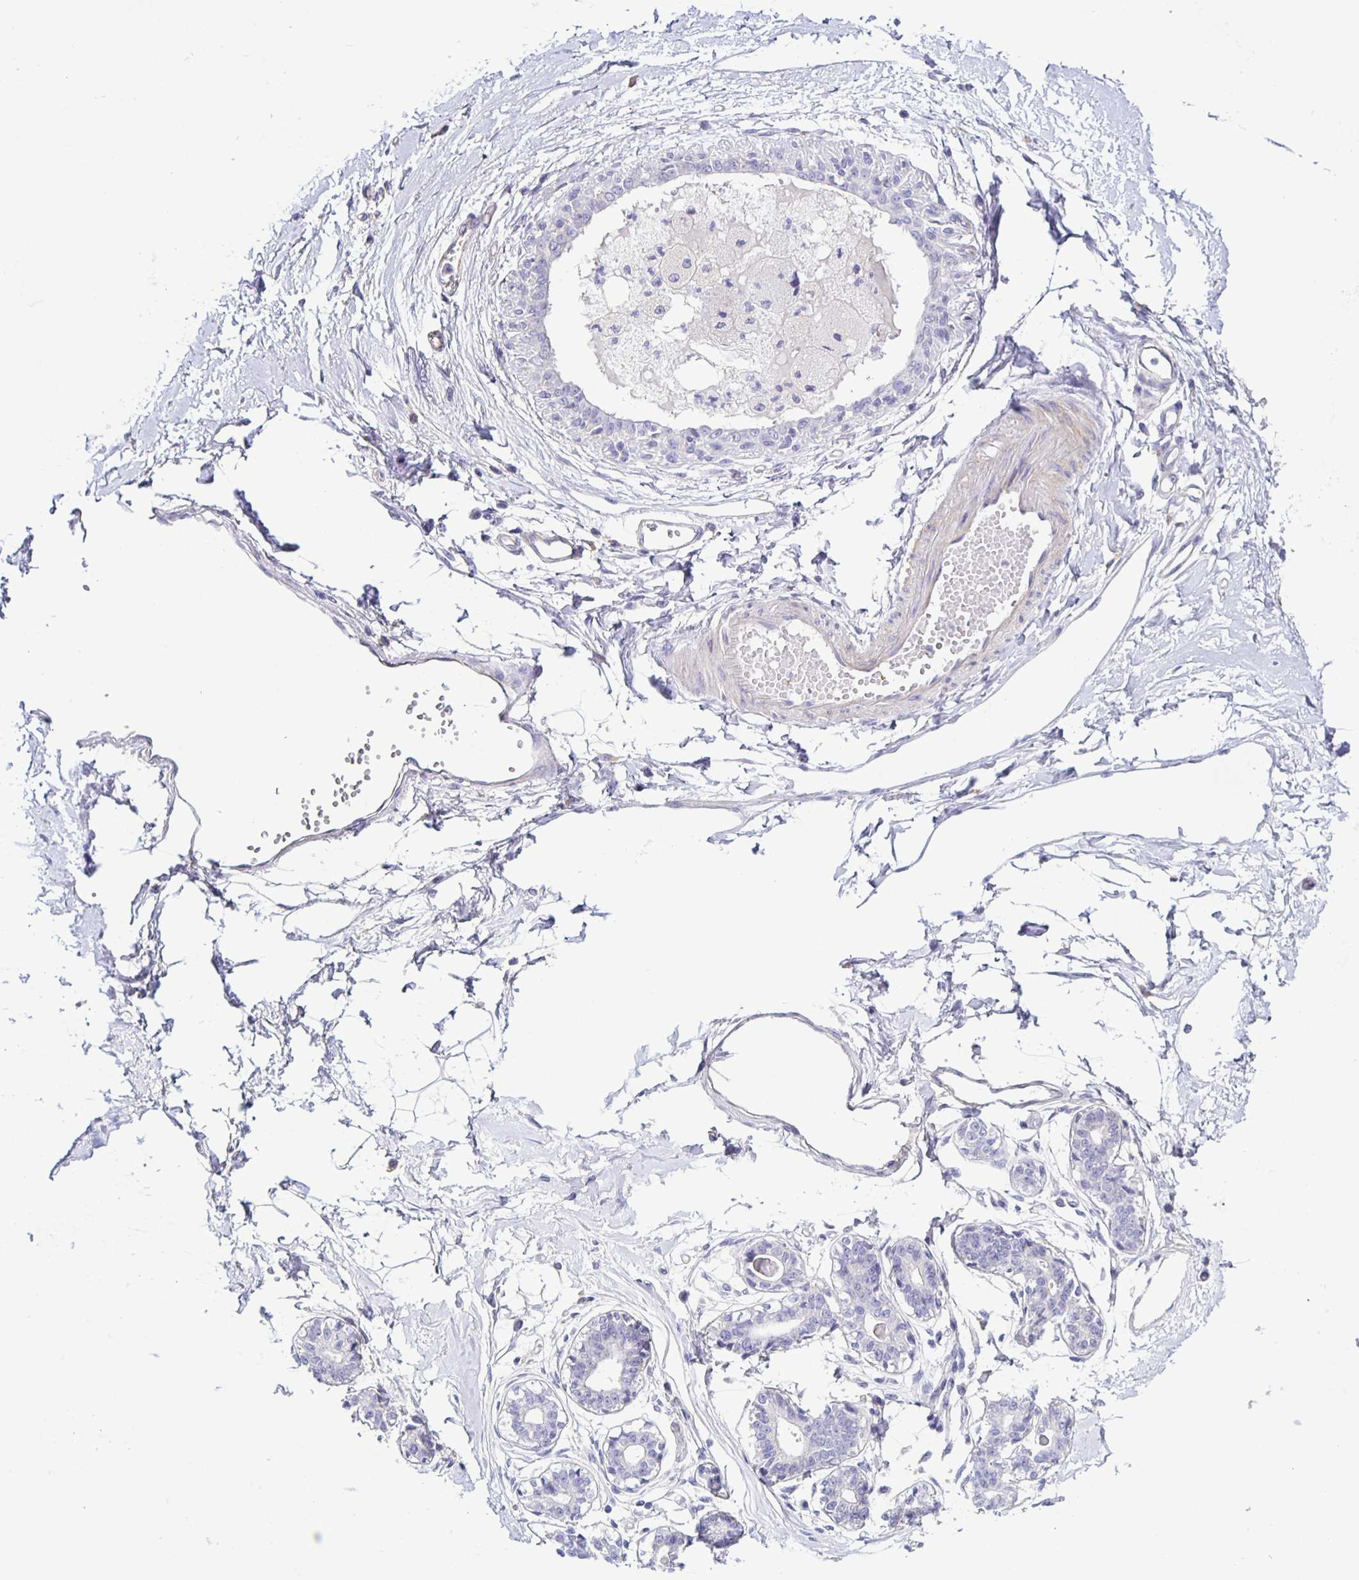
{"staining": {"intensity": "negative", "quantity": "none", "location": "none"}, "tissue": "breast", "cell_type": "Adipocytes", "image_type": "normal", "snomed": [{"axis": "morphology", "description": "Normal tissue, NOS"}, {"axis": "topography", "description": "Breast"}], "caption": "Immunohistochemistry of normal breast exhibits no expression in adipocytes.", "gene": "BOLL", "patient": {"sex": "female", "age": 45}}